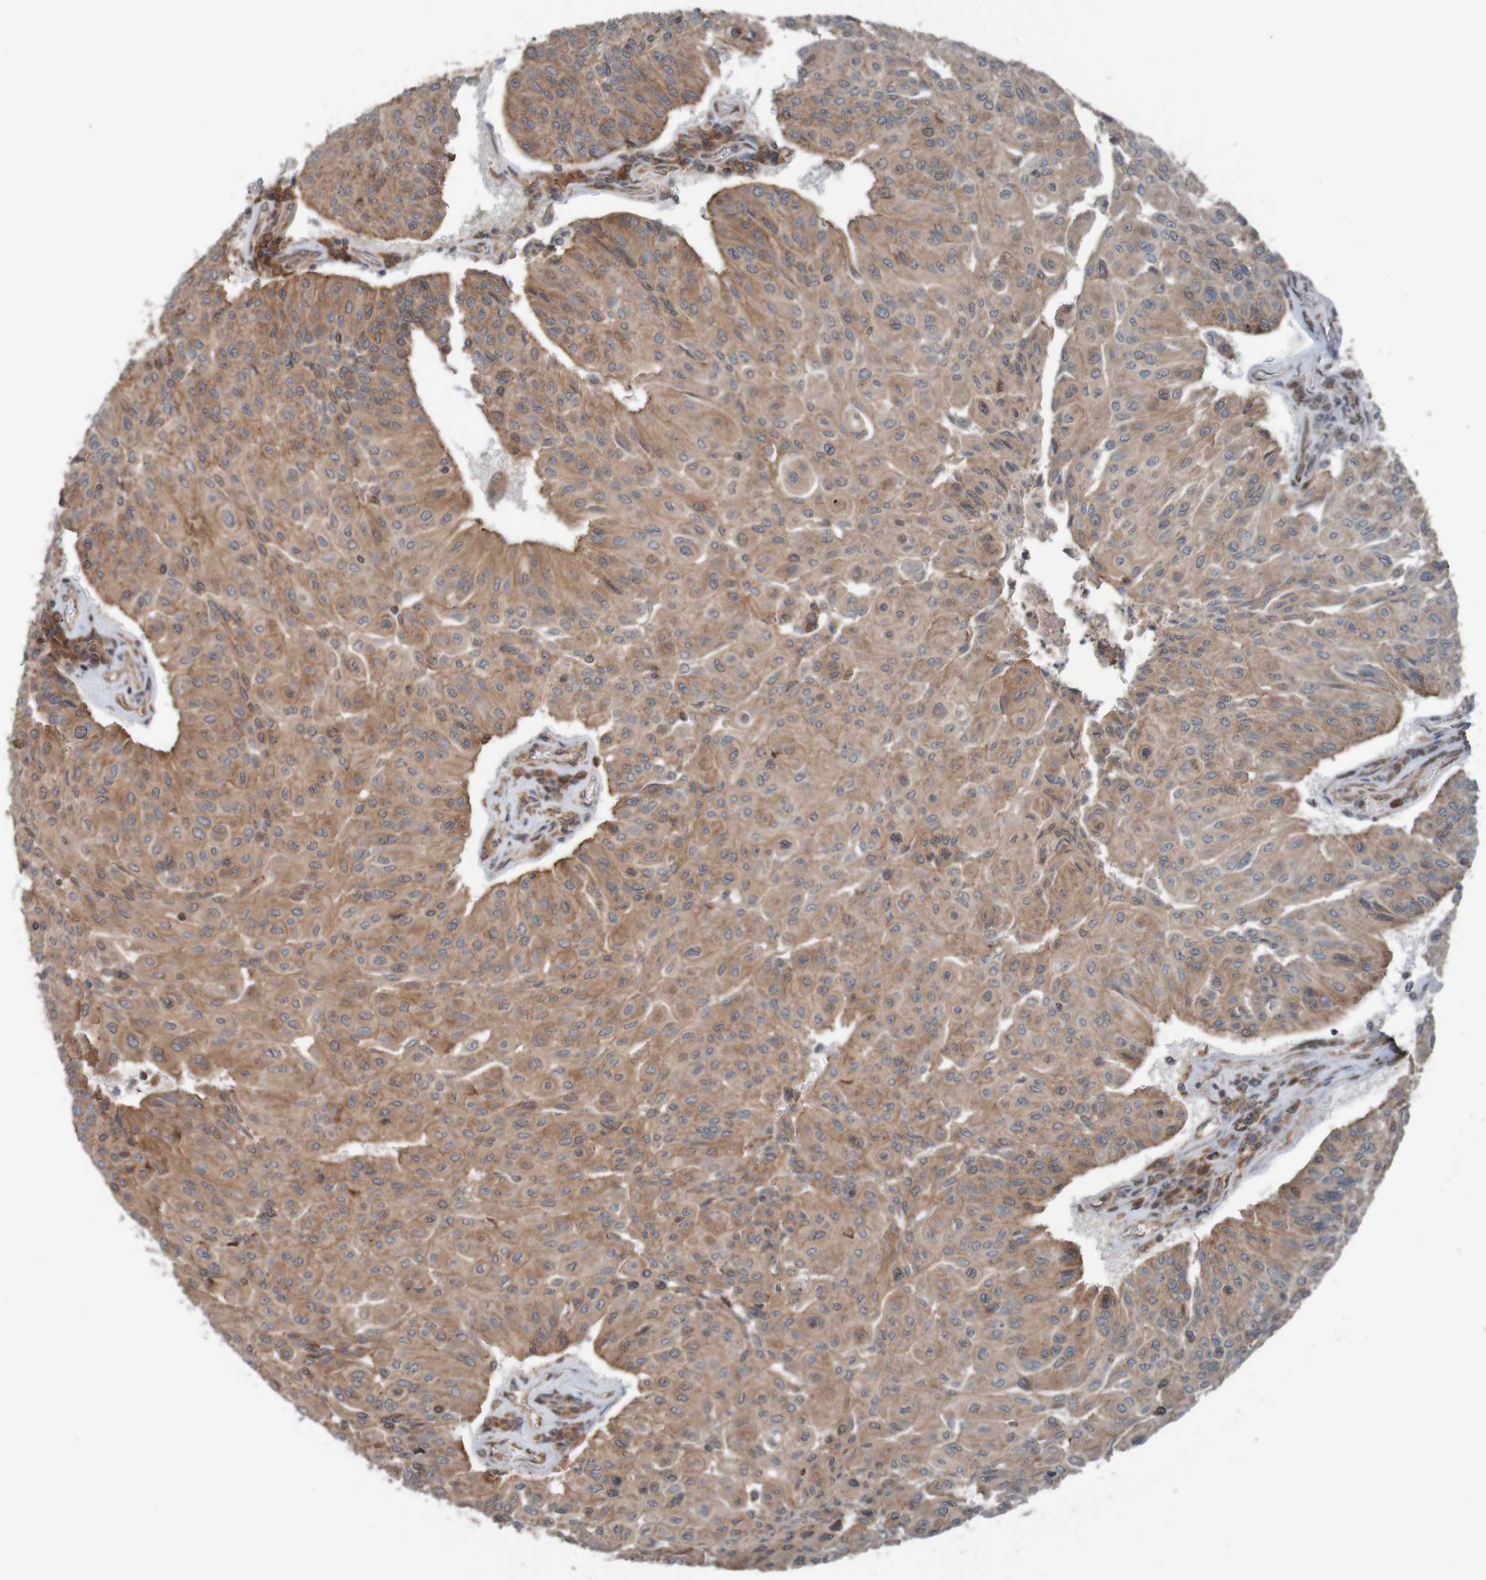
{"staining": {"intensity": "weak", "quantity": ">75%", "location": "cytoplasmic/membranous"}, "tissue": "urothelial cancer", "cell_type": "Tumor cells", "image_type": "cancer", "snomed": [{"axis": "morphology", "description": "Urothelial carcinoma, High grade"}, {"axis": "topography", "description": "Urinary bladder"}], "caption": "Urothelial cancer stained for a protein (brown) shows weak cytoplasmic/membranous positive positivity in approximately >75% of tumor cells.", "gene": "ARHGEF11", "patient": {"sex": "male", "age": 66}}